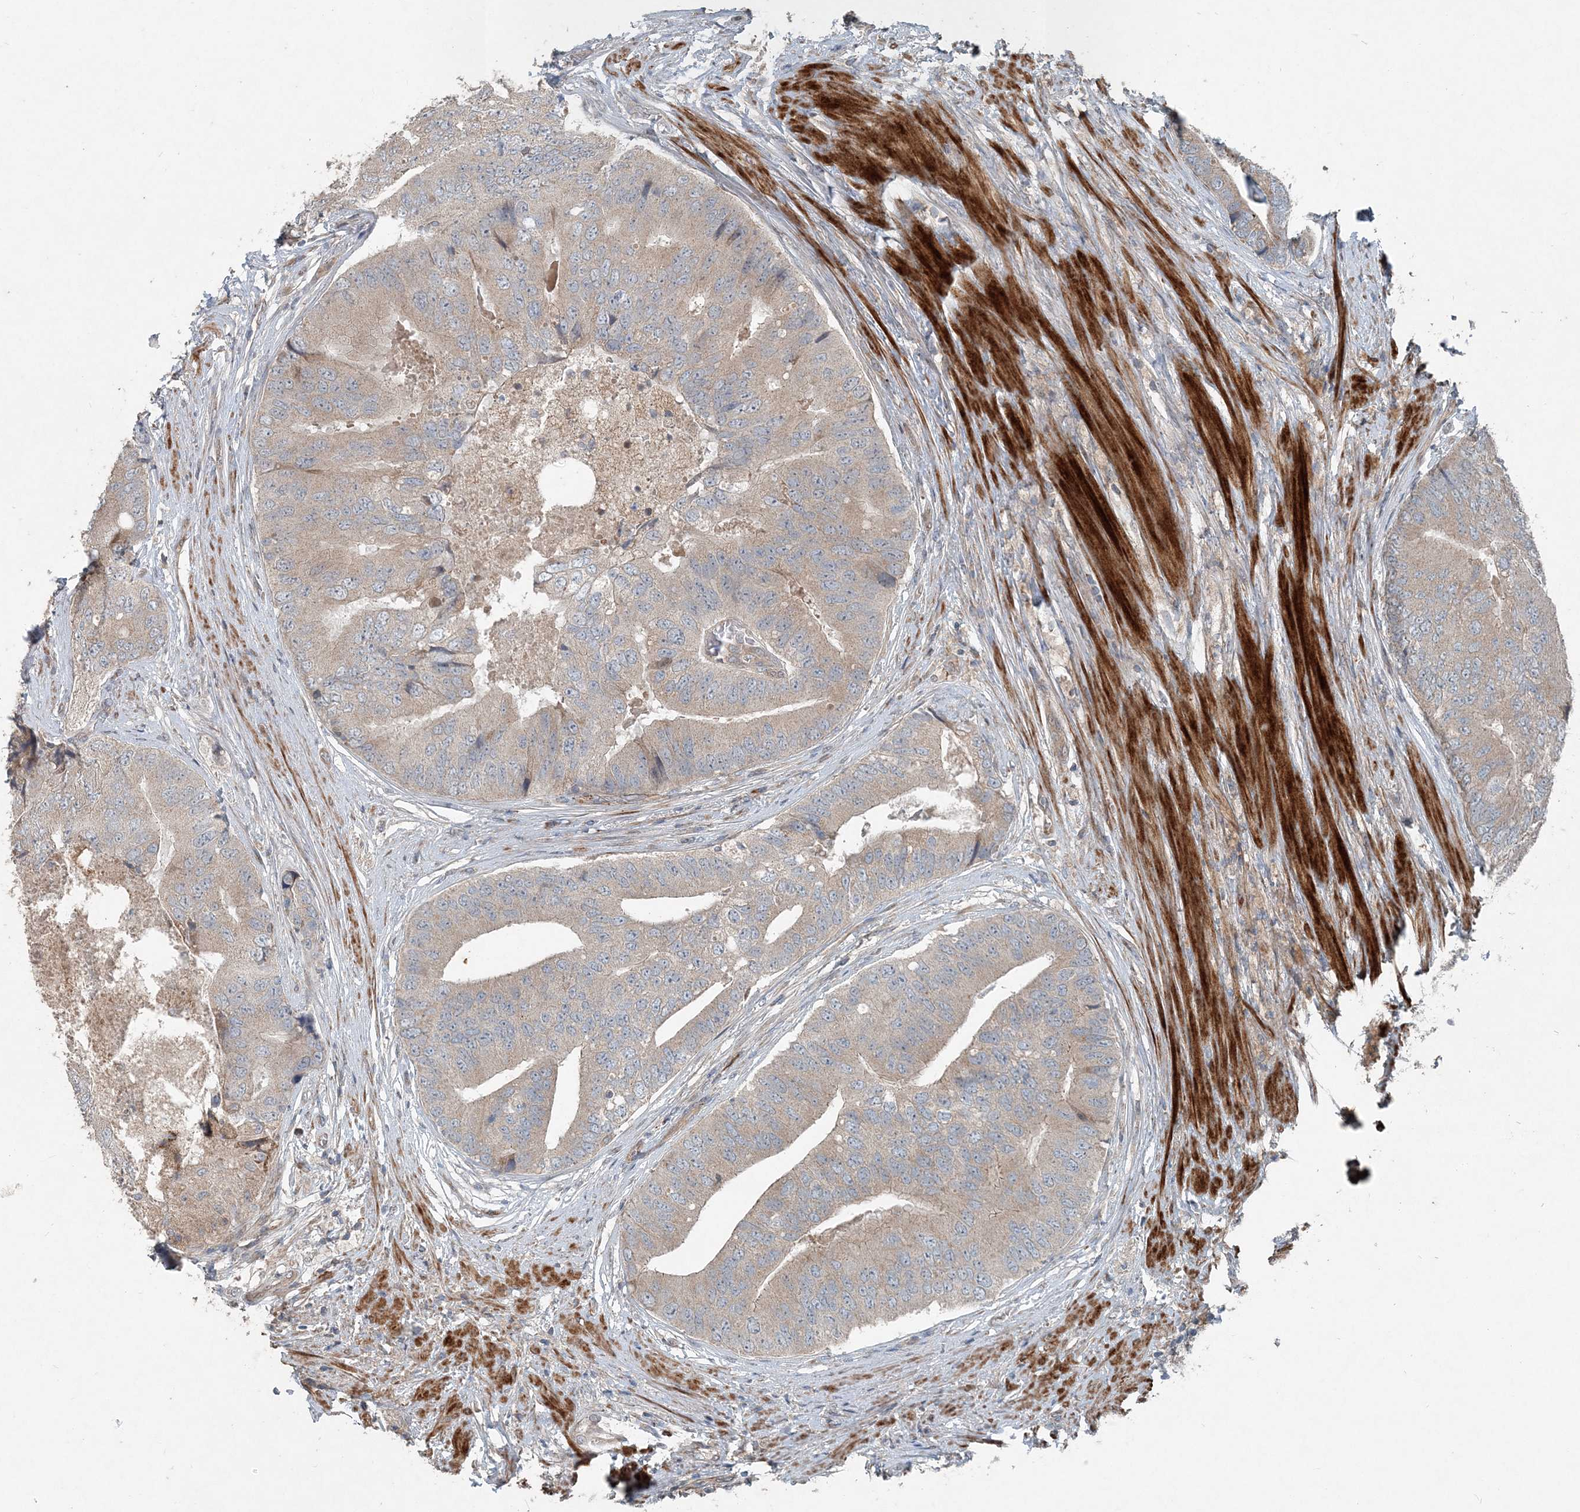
{"staining": {"intensity": "weak", "quantity": ">75%", "location": "cytoplasmic/membranous"}, "tissue": "prostate cancer", "cell_type": "Tumor cells", "image_type": "cancer", "snomed": [{"axis": "morphology", "description": "Adenocarcinoma, High grade"}, {"axis": "topography", "description": "Prostate"}], "caption": "A brown stain highlights weak cytoplasmic/membranous expression of a protein in prostate cancer (high-grade adenocarcinoma) tumor cells. Nuclei are stained in blue.", "gene": "INTU", "patient": {"sex": "male", "age": 70}}